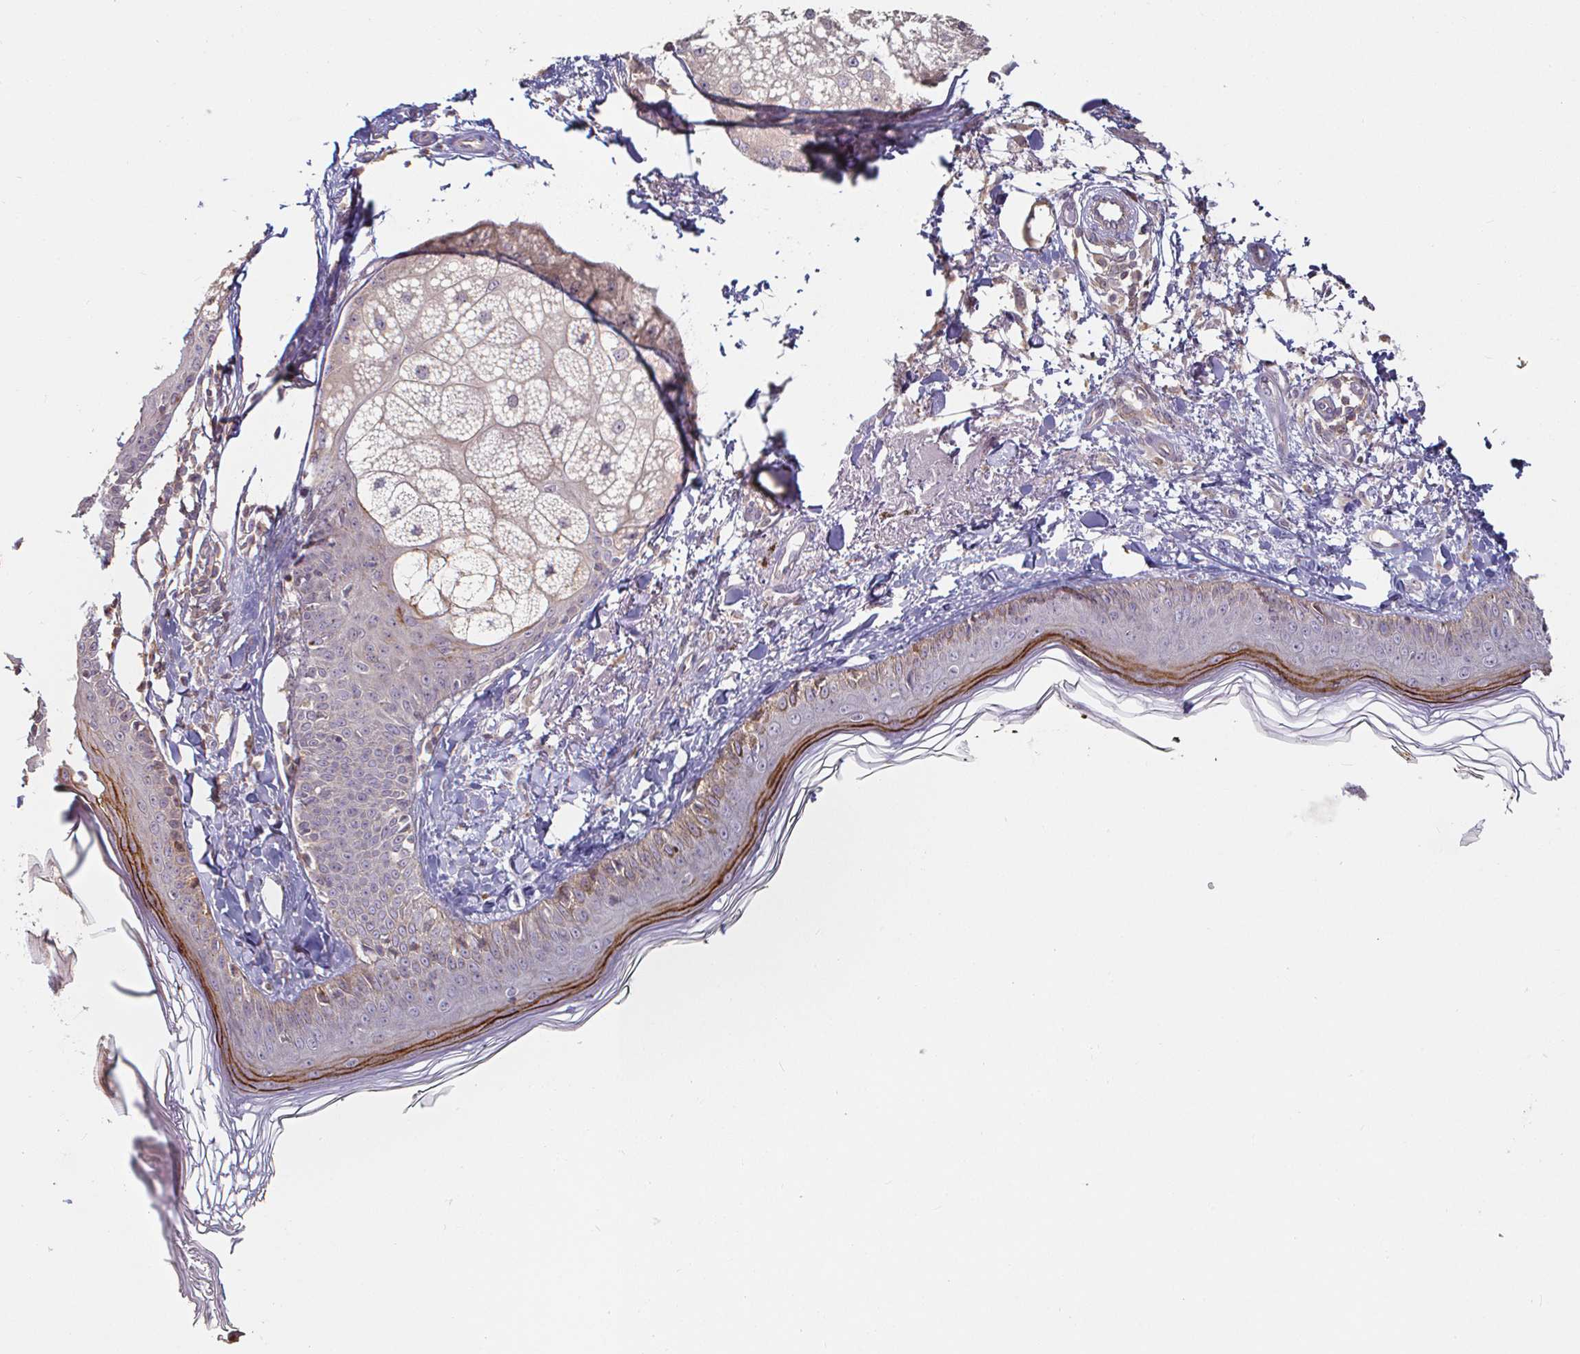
{"staining": {"intensity": "negative", "quantity": "none", "location": "none"}, "tissue": "skin", "cell_type": "Fibroblasts", "image_type": "normal", "snomed": [{"axis": "morphology", "description": "Normal tissue, NOS"}, {"axis": "topography", "description": "Skin"}], "caption": "Protein analysis of benign skin demonstrates no significant positivity in fibroblasts.", "gene": "CDH18", "patient": {"sex": "male", "age": 76}}